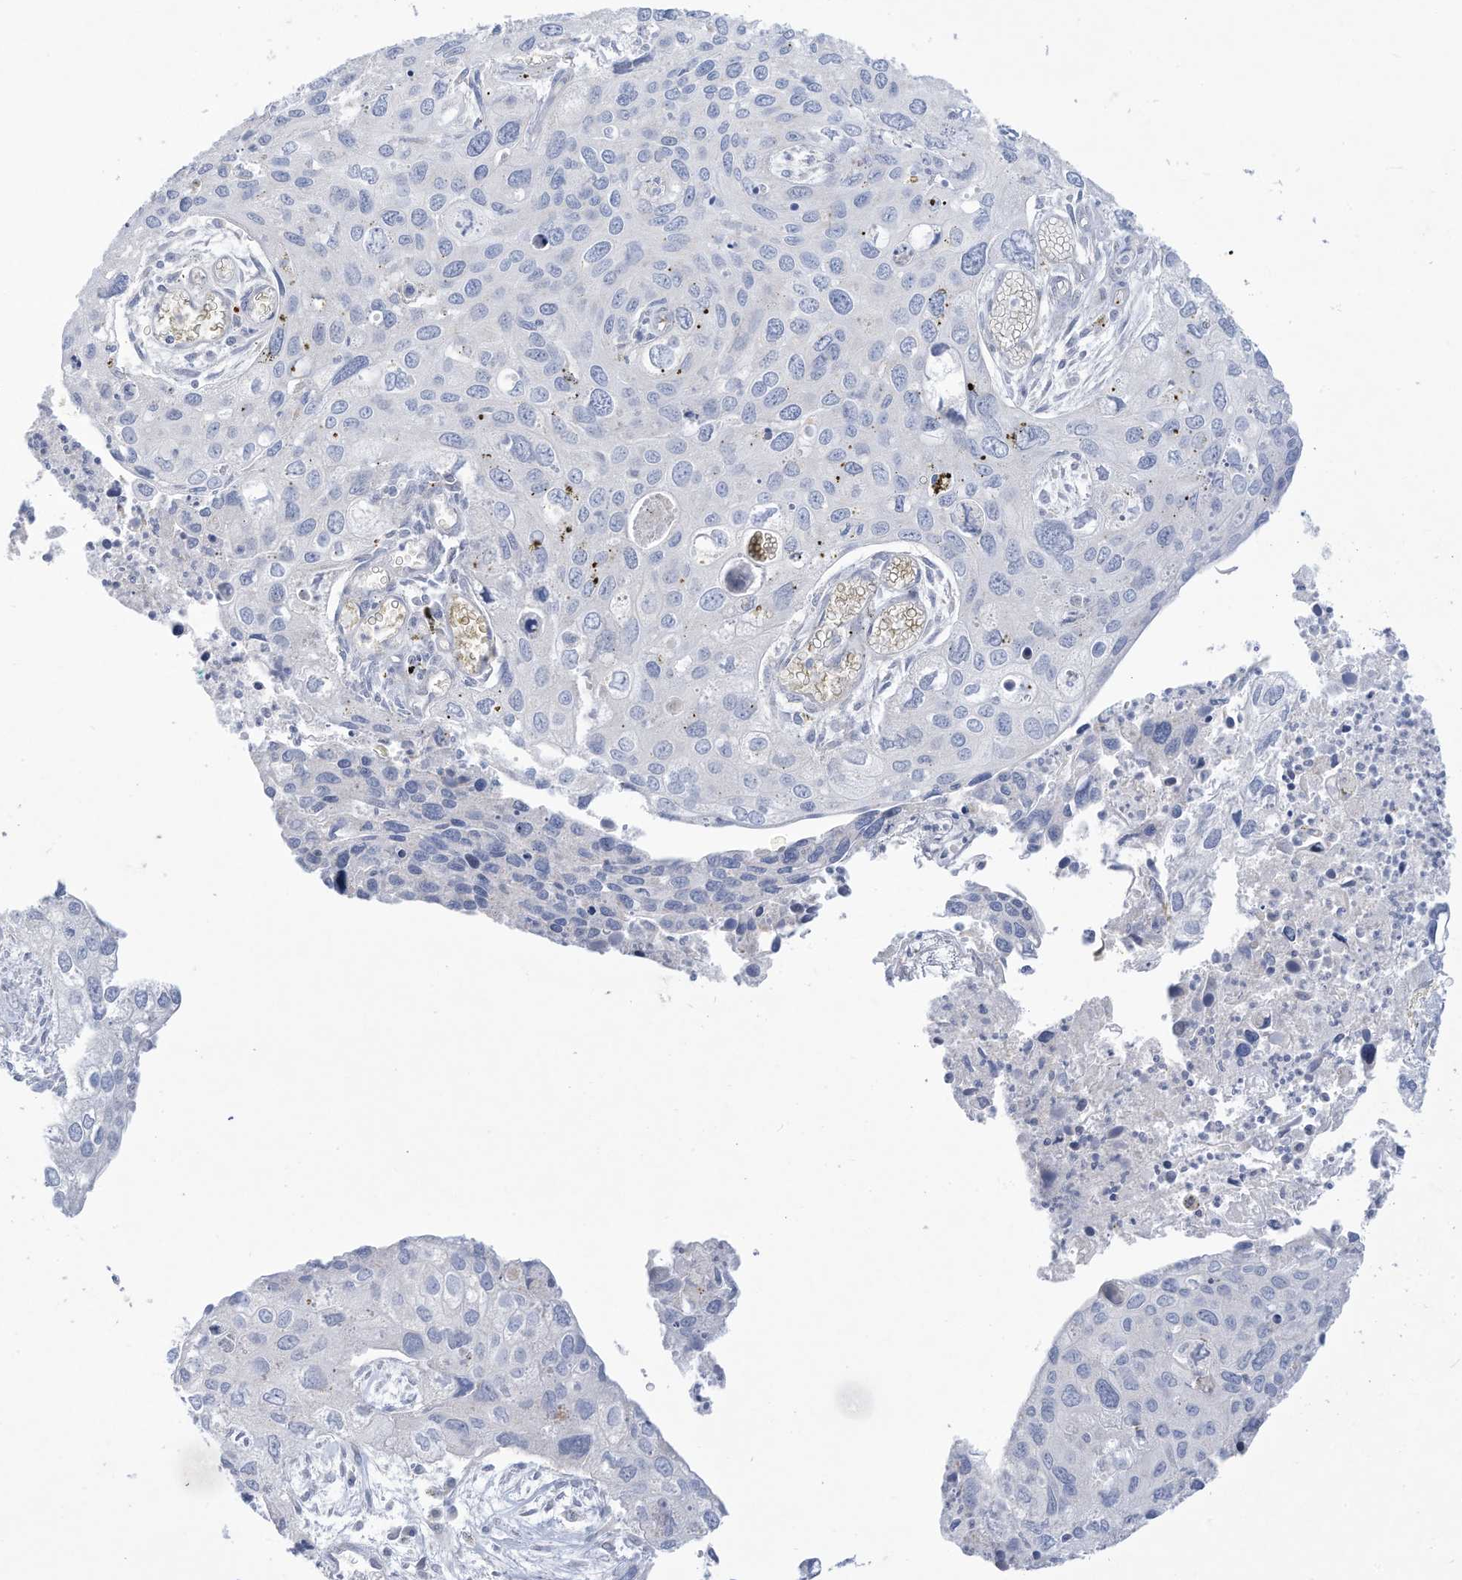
{"staining": {"intensity": "negative", "quantity": "none", "location": "none"}, "tissue": "cervical cancer", "cell_type": "Tumor cells", "image_type": "cancer", "snomed": [{"axis": "morphology", "description": "Squamous cell carcinoma, NOS"}, {"axis": "topography", "description": "Cervix"}], "caption": "The histopathology image reveals no staining of tumor cells in cervical squamous cell carcinoma.", "gene": "THNSL2", "patient": {"sex": "female", "age": 55}}